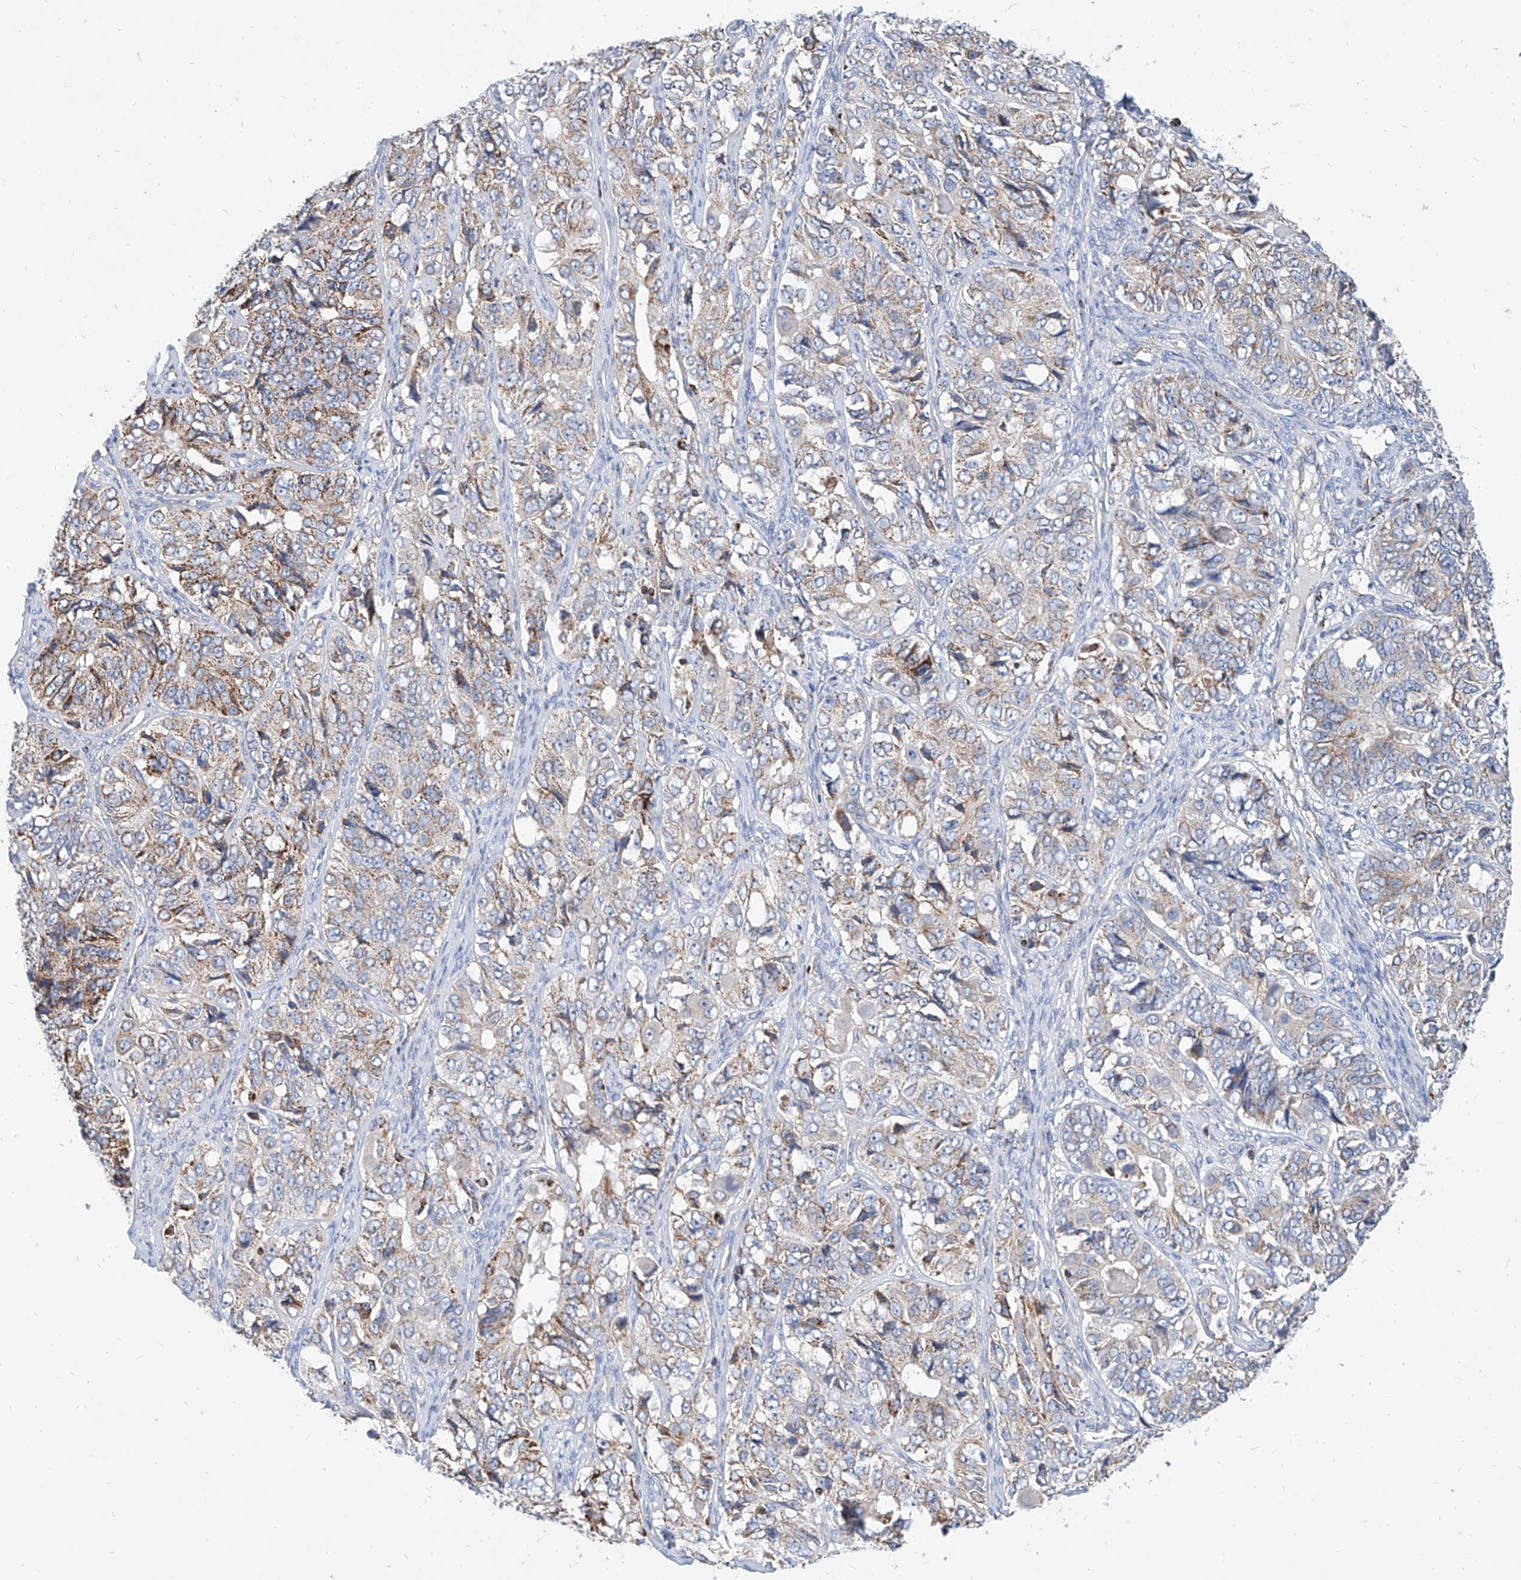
{"staining": {"intensity": "moderate", "quantity": "<25%", "location": "cytoplasmic/membranous"}, "tissue": "ovarian cancer", "cell_type": "Tumor cells", "image_type": "cancer", "snomed": [{"axis": "morphology", "description": "Carcinoma, endometroid"}, {"axis": "topography", "description": "Ovary"}], "caption": "This is a micrograph of immunohistochemistry staining of ovarian endometroid carcinoma, which shows moderate expression in the cytoplasmic/membranous of tumor cells.", "gene": "CPNE5", "patient": {"sex": "female", "age": 51}}